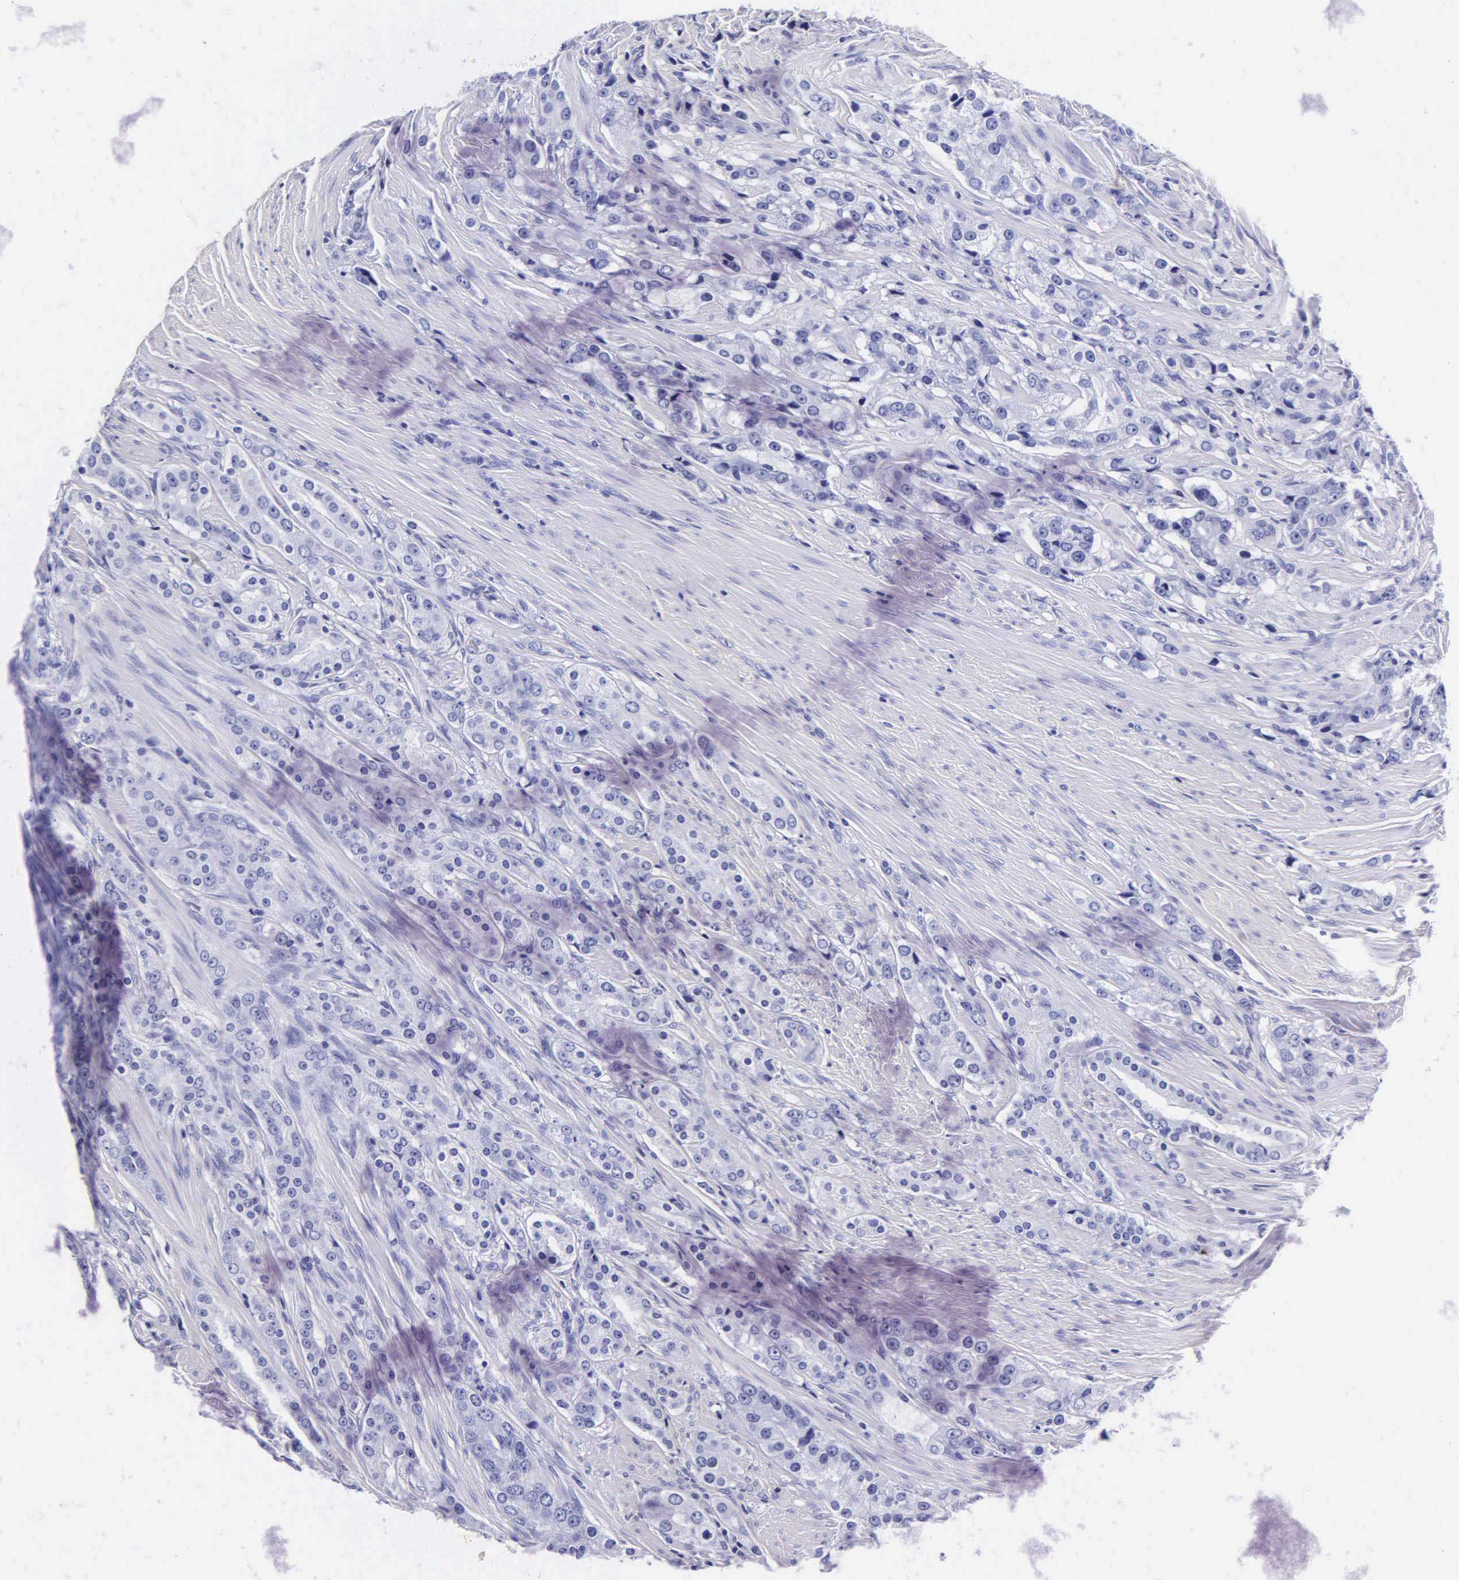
{"staining": {"intensity": "negative", "quantity": "none", "location": "none"}, "tissue": "prostate cancer", "cell_type": "Tumor cells", "image_type": "cancer", "snomed": [{"axis": "morphology", "description": "Adenocarcinoma, Medium grade"}, {"axis": "topography", "description": "Prostate"}], "caption": "IHC histopathology image of human prostate cancer (adenocarcinoma (medium-grade)) stained for a protein (brown), which reveals no positivity in tumor cells.", "gene": "MB", "patient": {"sex": "male", "age": 72}}